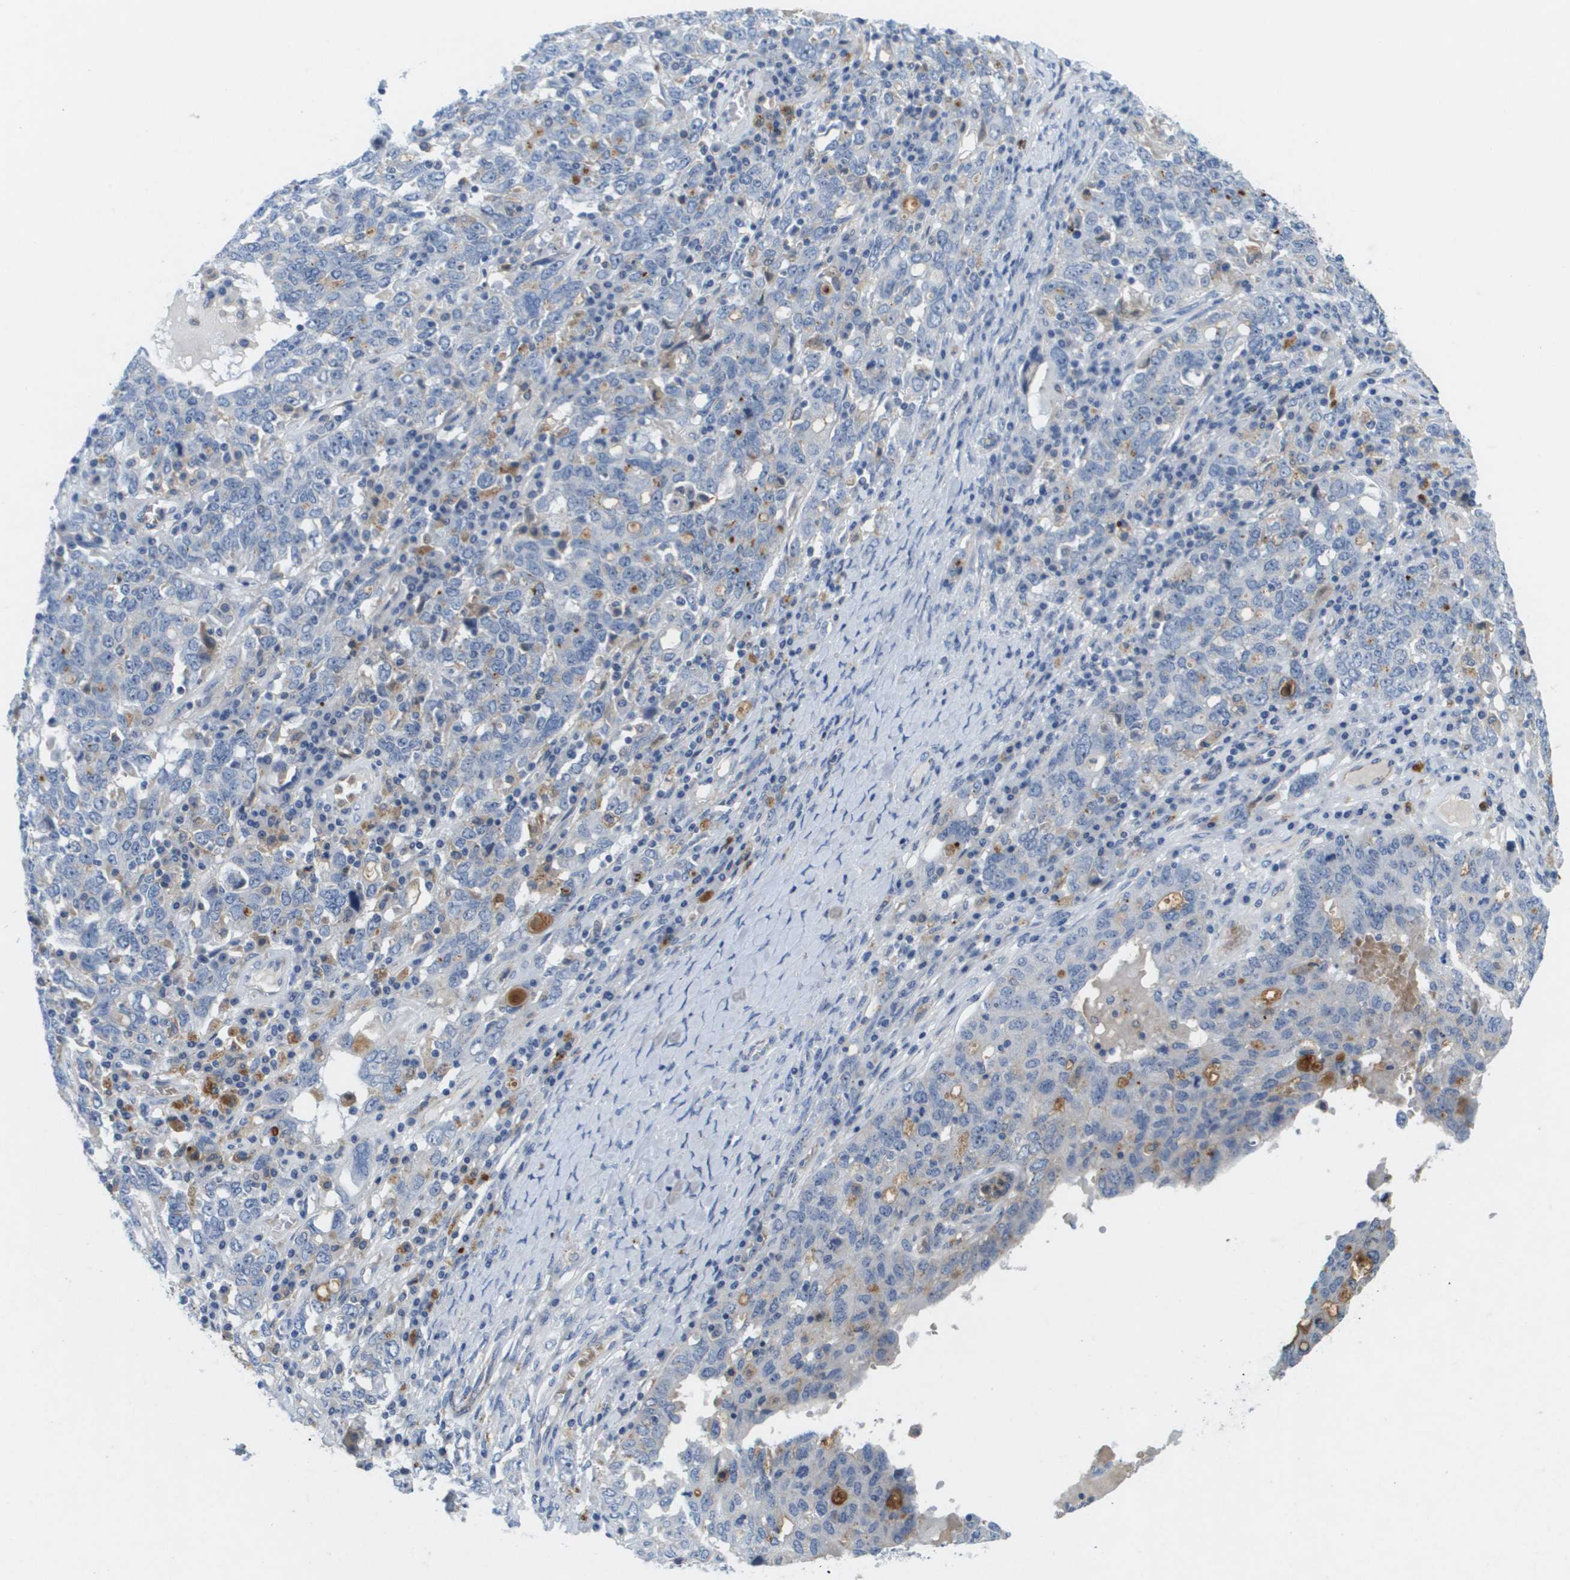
{"staining": {"intensity": "weak", "quantity": "<25%", "location": "cytoplasmic/membranous"}, "tissue": "ovarian cancer", "cell_type": "Tumor cells", "image_type": "cancer", "snomed": [{"axis": "morphology", "description": "Carcinoma, endometroid"}, {"axis": "topography", "description": "Ovary"}], "caption": "Immunohistochemistry photomicrograph of human endometroid carcinoma (ovarian) stained for a protein (brown), which shows no expression in tumor cells.", "gene": "LIPG", "patient": {"sex": "female", "age": 62}}